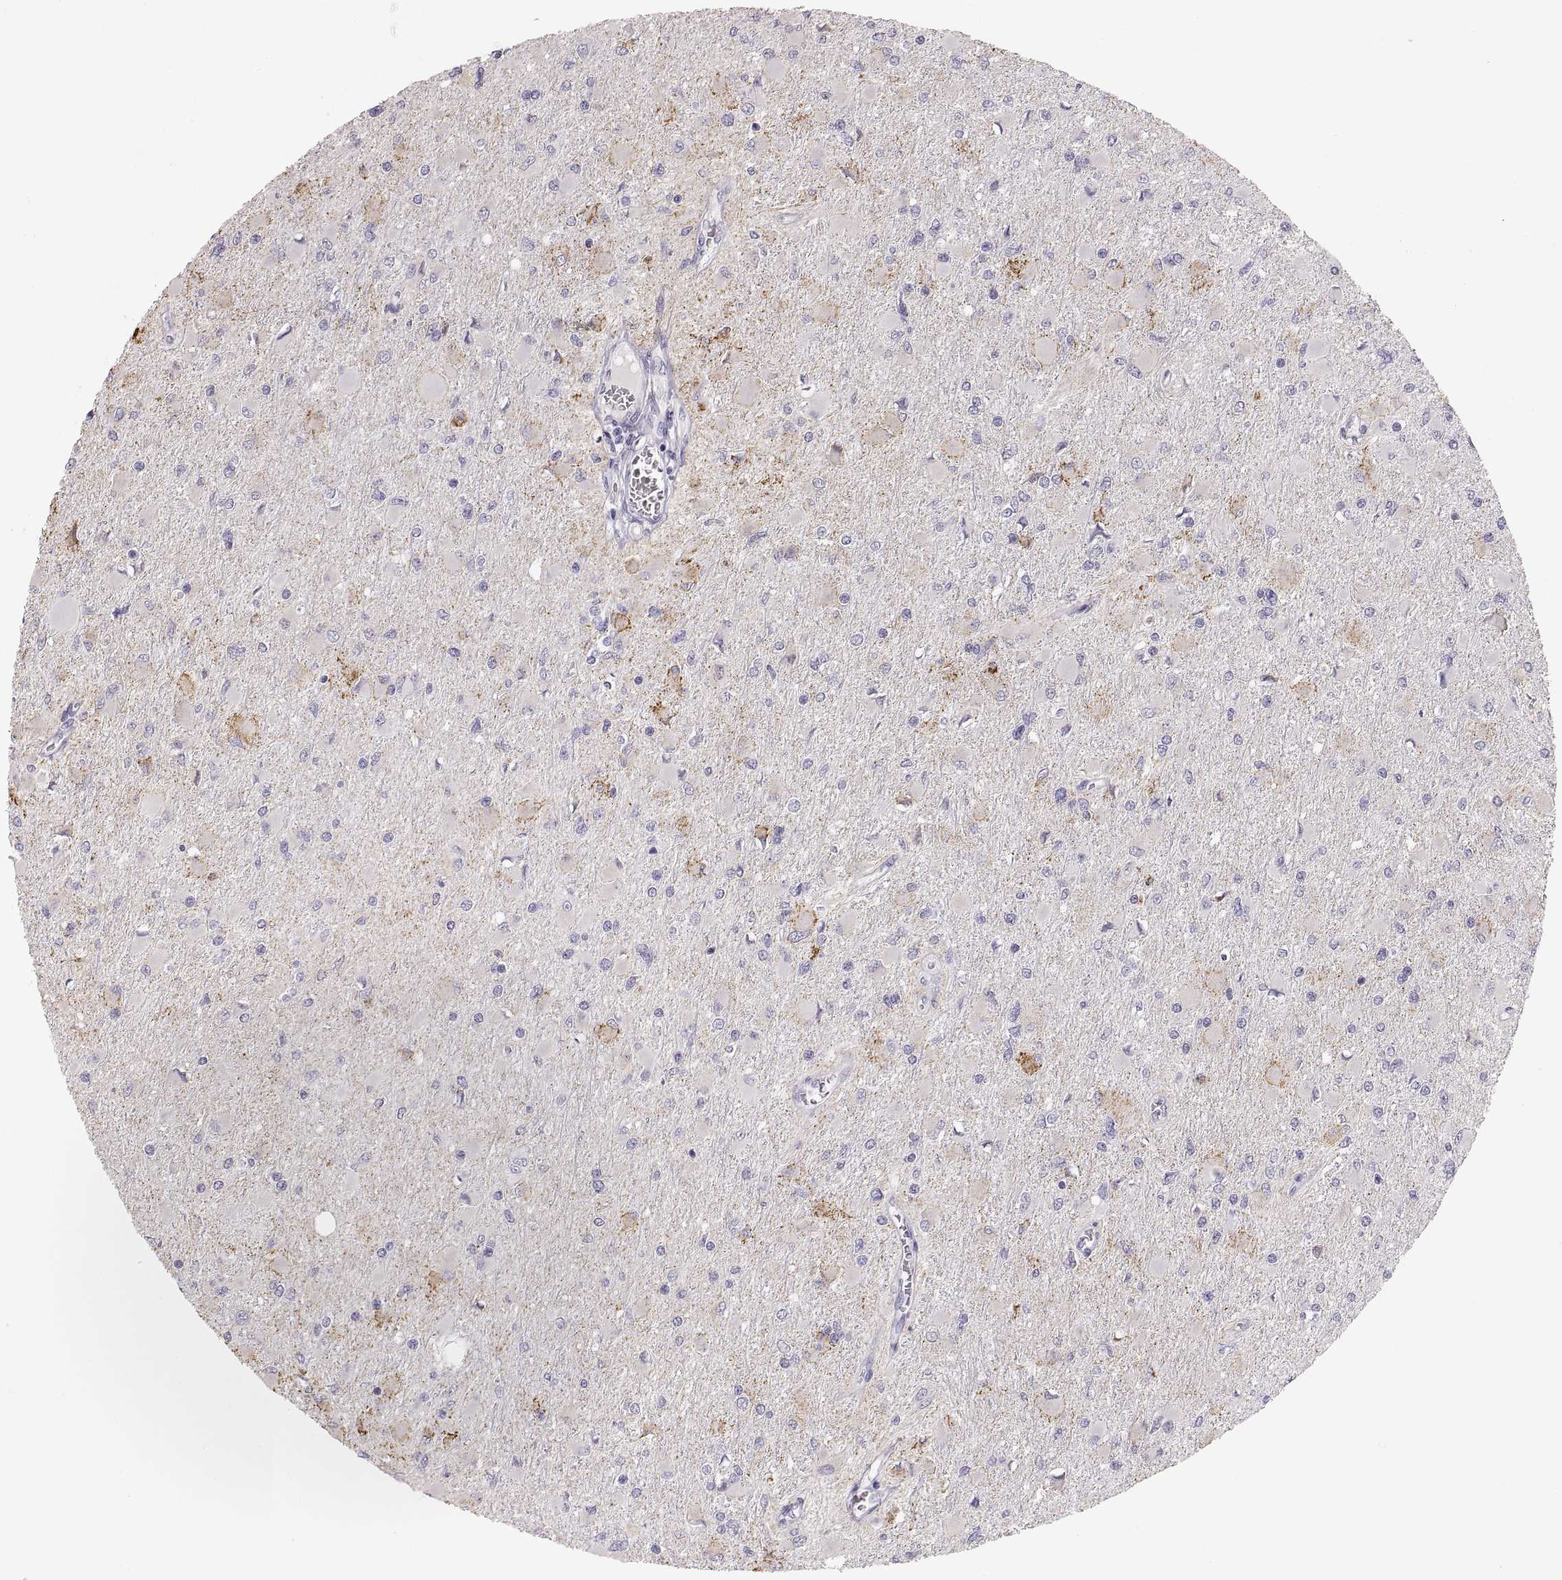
{"staining": {"intensity": "negative", "quantity": "none", "location": "none"}, "tissue": "glioma", "cell_type": "Tumor cells", "image_type": "cancer", "snomed": [{"axis": "morphology", "description": "Glioma, malignant, High grade"}, {"axis": "topography", "description": "Cerebral cortex"}], "caption": "There is no significant staining in tumor cells of glioma.", "gene": "COL9A3", "patient": {"sex": "female", "age": 36}}